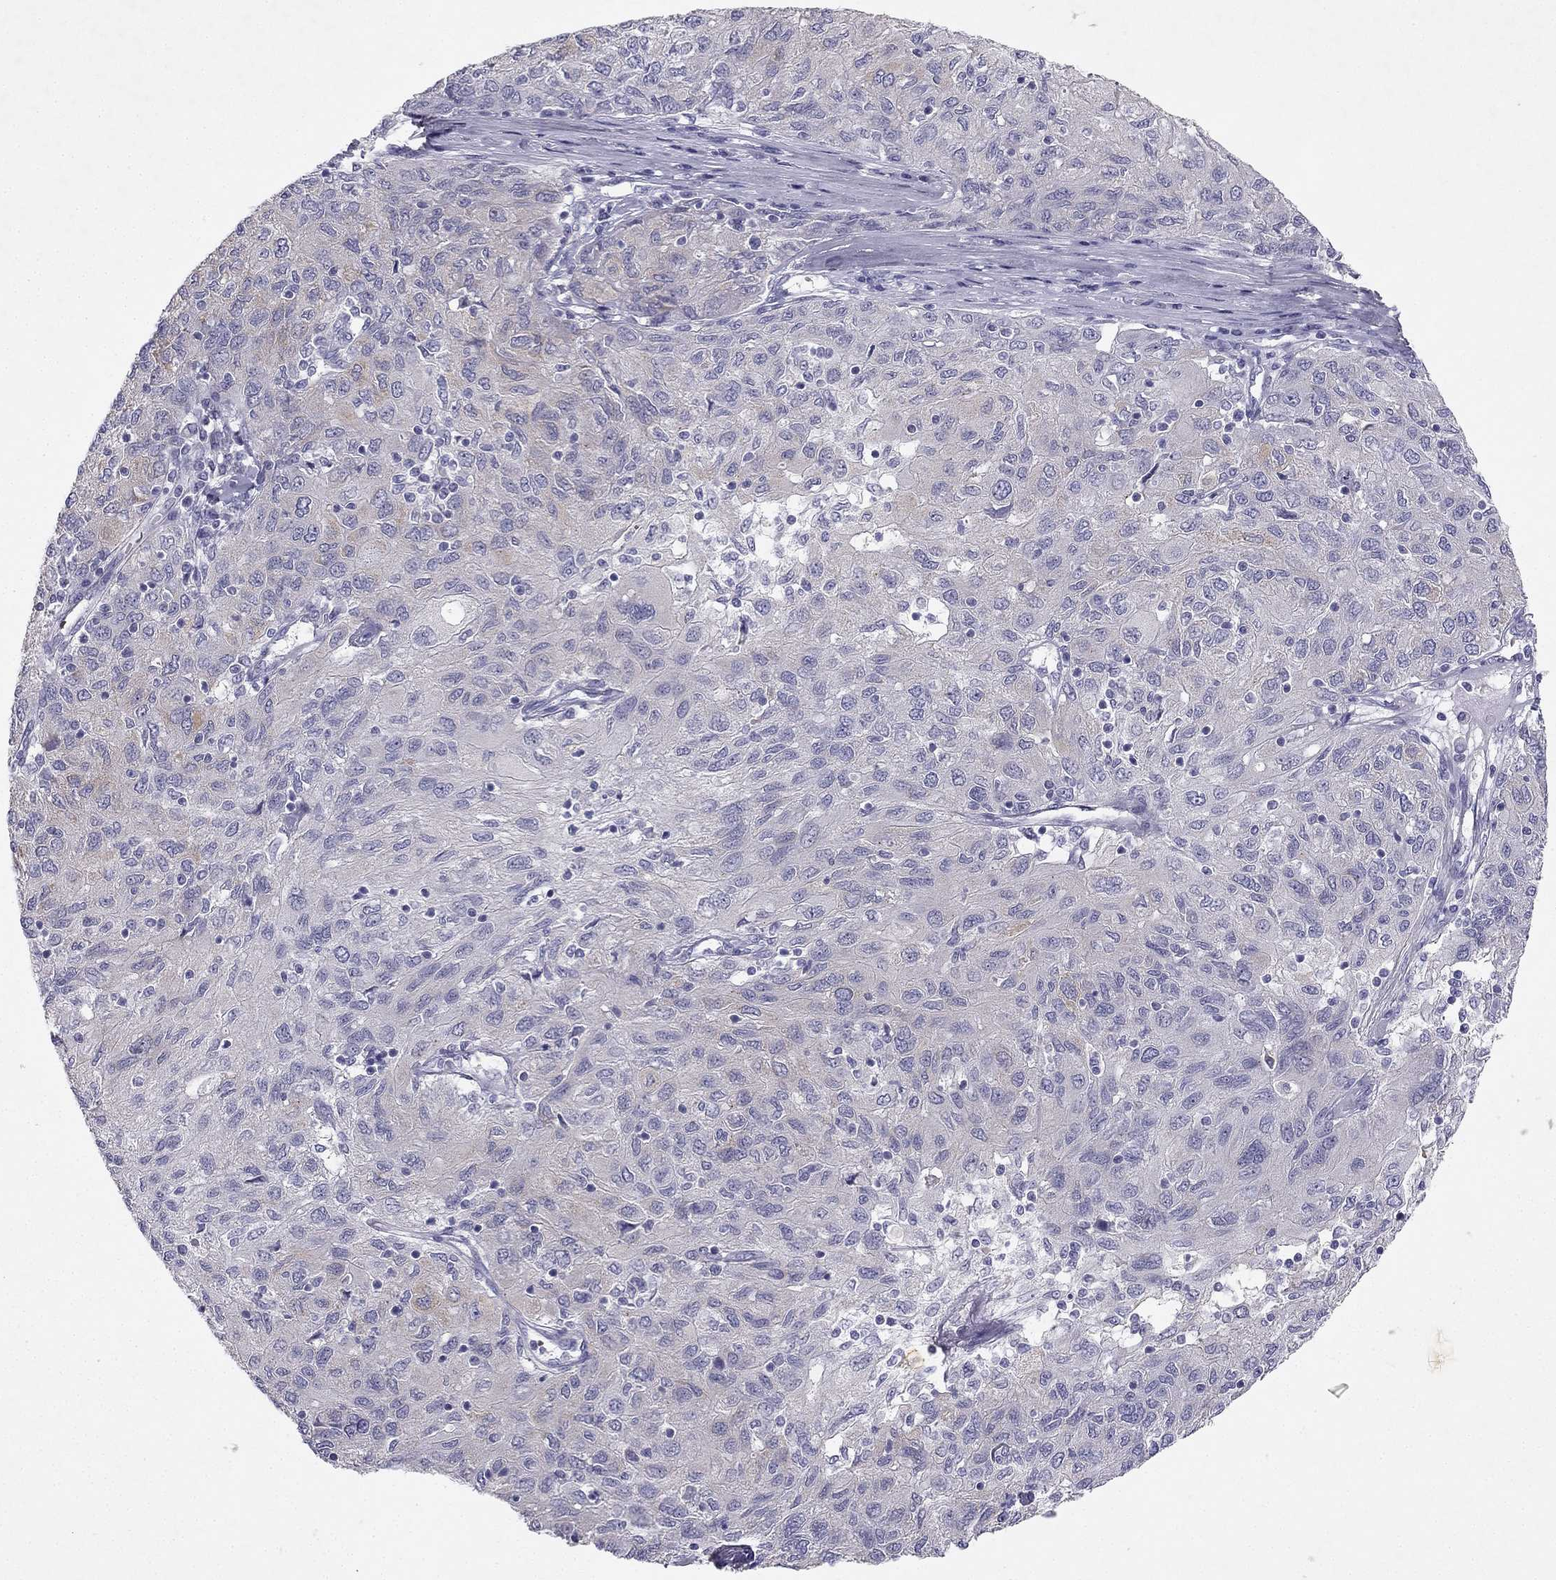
{"staining": {"intensity": "negative", "quantity": "none", "location": "none"}, "tissue": "ovarian cancer", "cell_type": "Tumor cells", "image_type": "cancer", "snomed": [{"axis": "morphology", "description": "Carcinoma, endometroid"}, {"axis": "topography", "description": "Ovary"}], "caption": "High power microscopy histopathology image of an immunohistochemistry photomicrograph of ovarian endometroid carcinoma, revealing no significant staining in tumor cells.", "gene": "SLC6A4", "patient": {"sex": "female", "age": 50}}